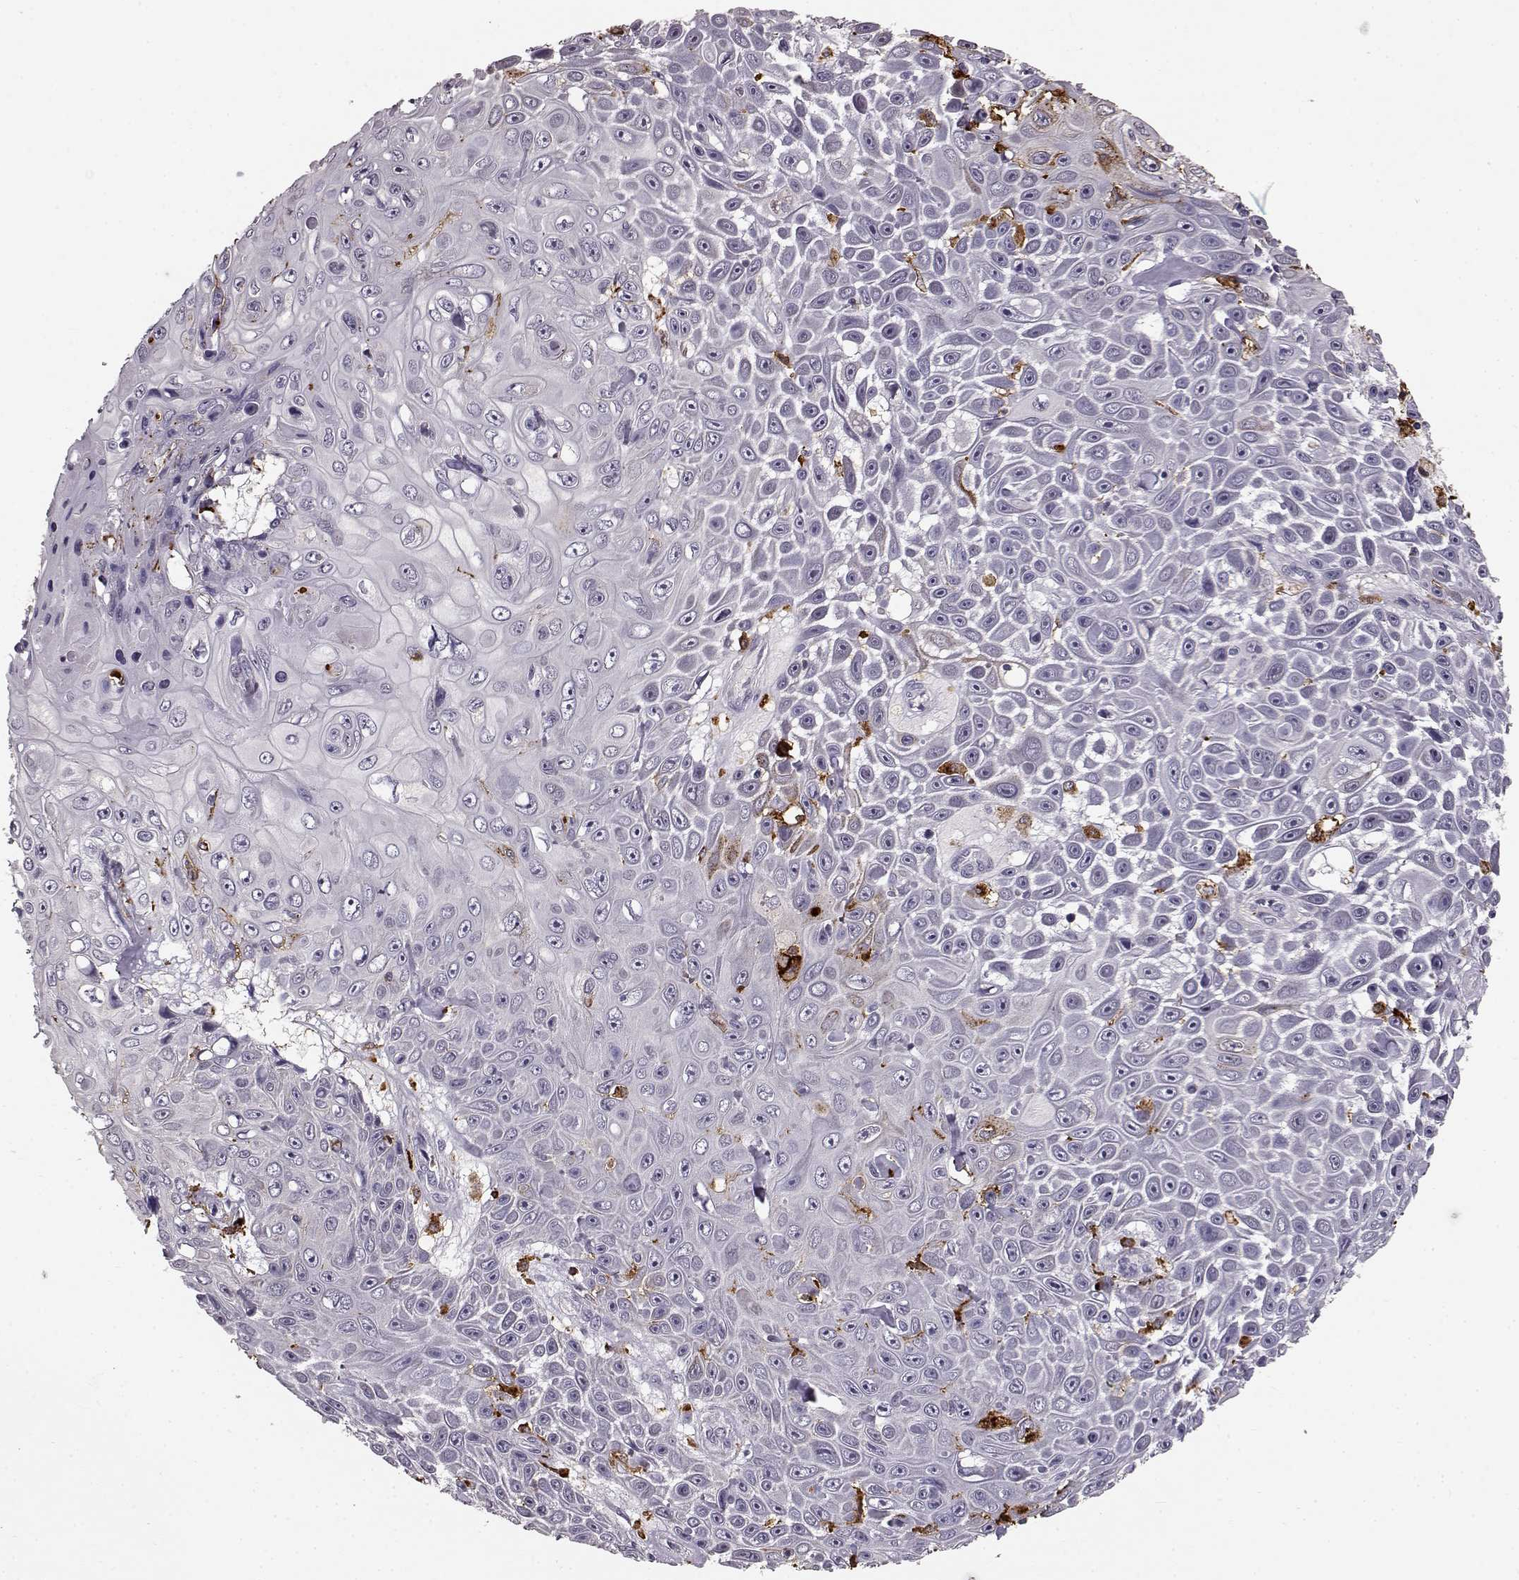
{"staining": {"intensity": "negative", "quantity": "none", "location": "none"}, "tissue": "skin cancer", "cell_type": "Tumor cells", "image_type": "cancer", "snomed": [{"axis": "morphology", "description": "Squamous cell carcinoma, NOS"}, {"axis": "topography", "description": "Skin"}], "caption": "DAB immunohistochemical staining of skin cancer demonstrates no significant expression in tumor cells.", "gene": "CCNF", "patient": {"sex": "male", "age": 82}}